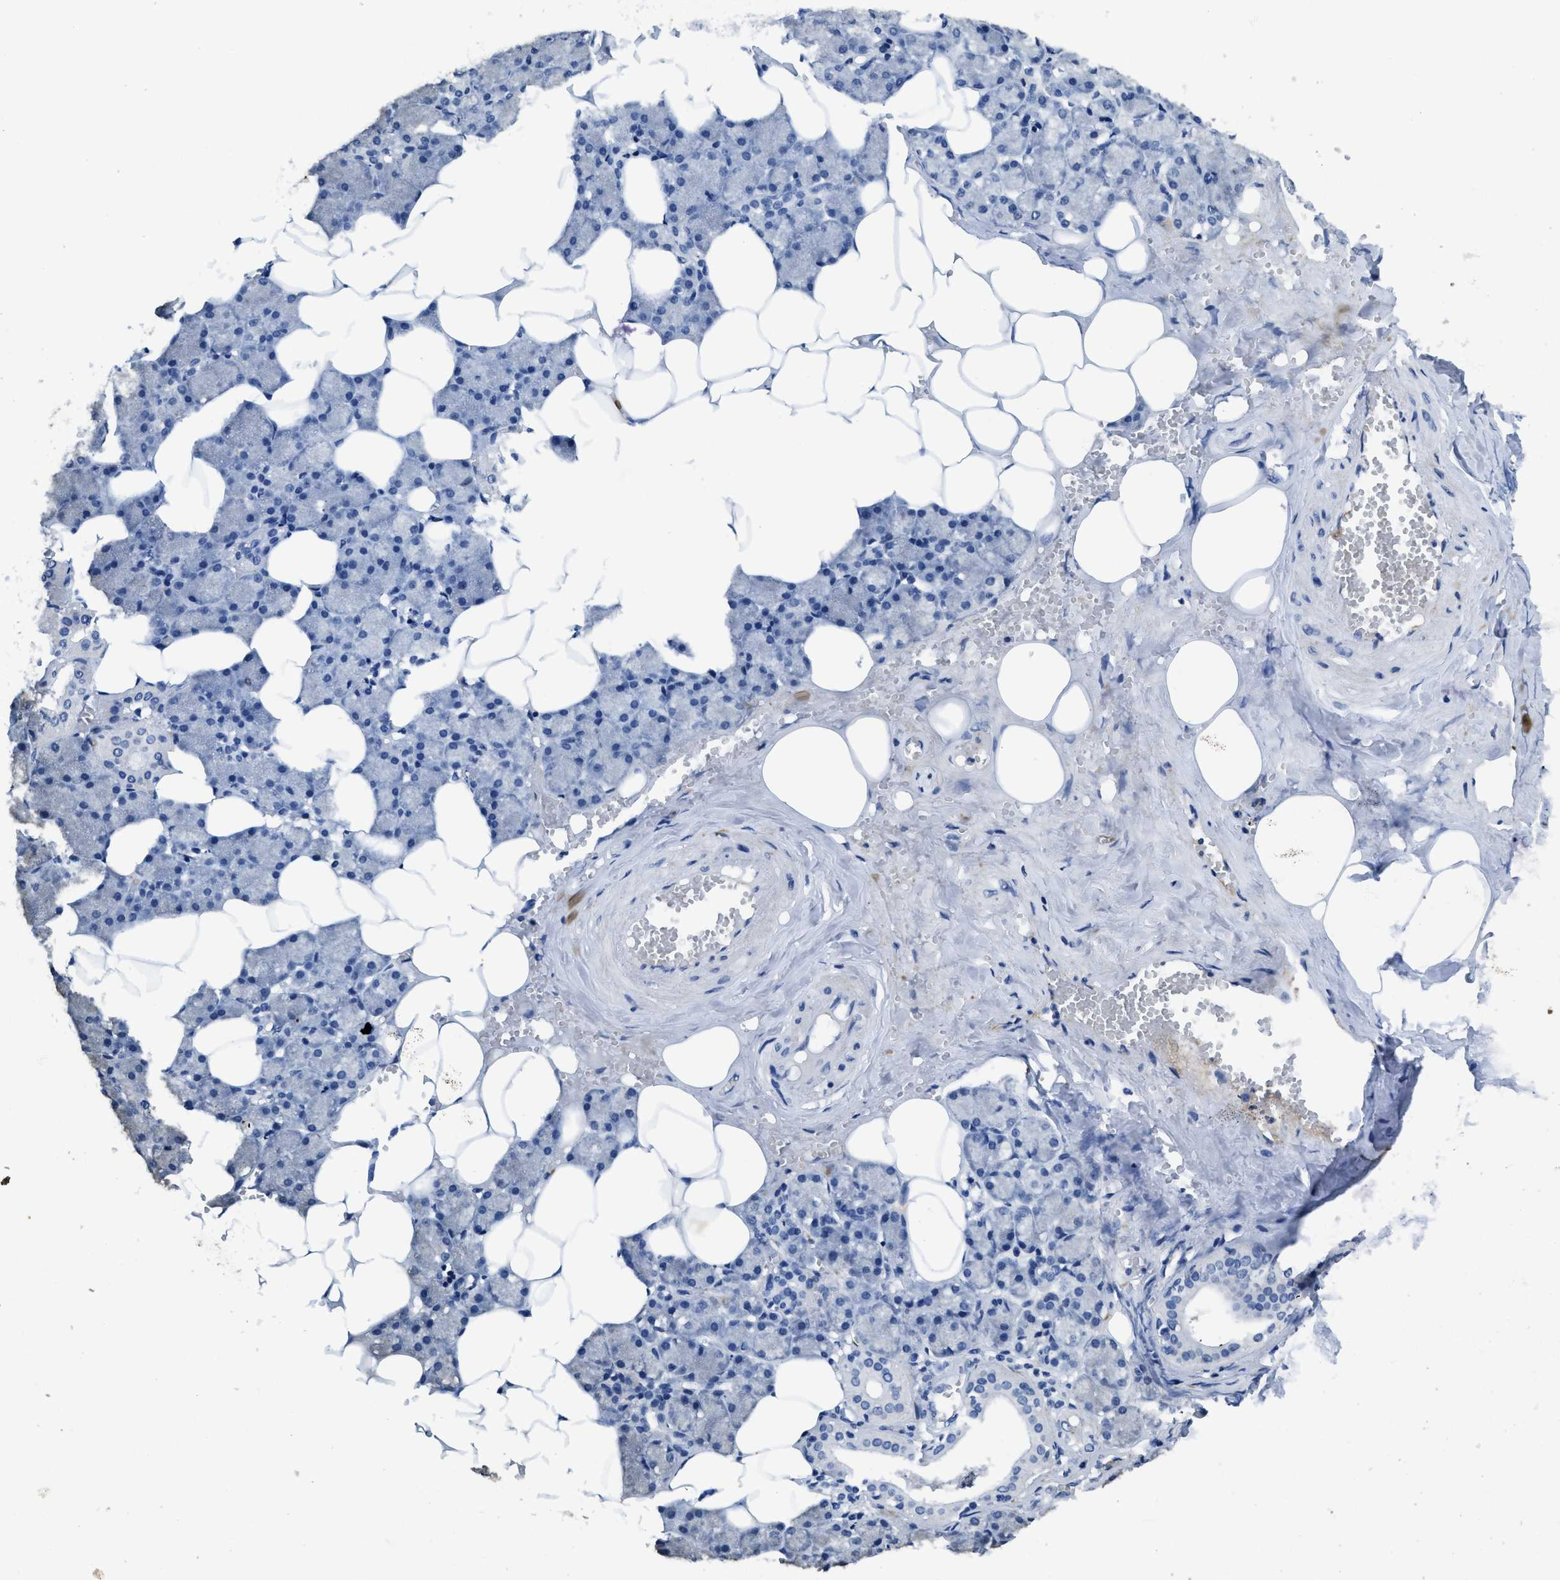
{"staining": {"intensity": "negative", "quantity": "none", "location": "none"}, "tissue": "salivary gland", "cell_type": "Glandular cells", "image_type": "normal", "snomed": [{"axis": "morphology", "description": "Normal tissue, NOS"}, {"axis": "topography", "description": "Salivary gland"}], "caption": "IHC photomicrograph of benign salivary gland: human salivary gland stained with DAB demonstrates no significant protein expression in glandular cells.", "gene": "ITGA2B", "patient": {"sex": "male", "age": 62}}